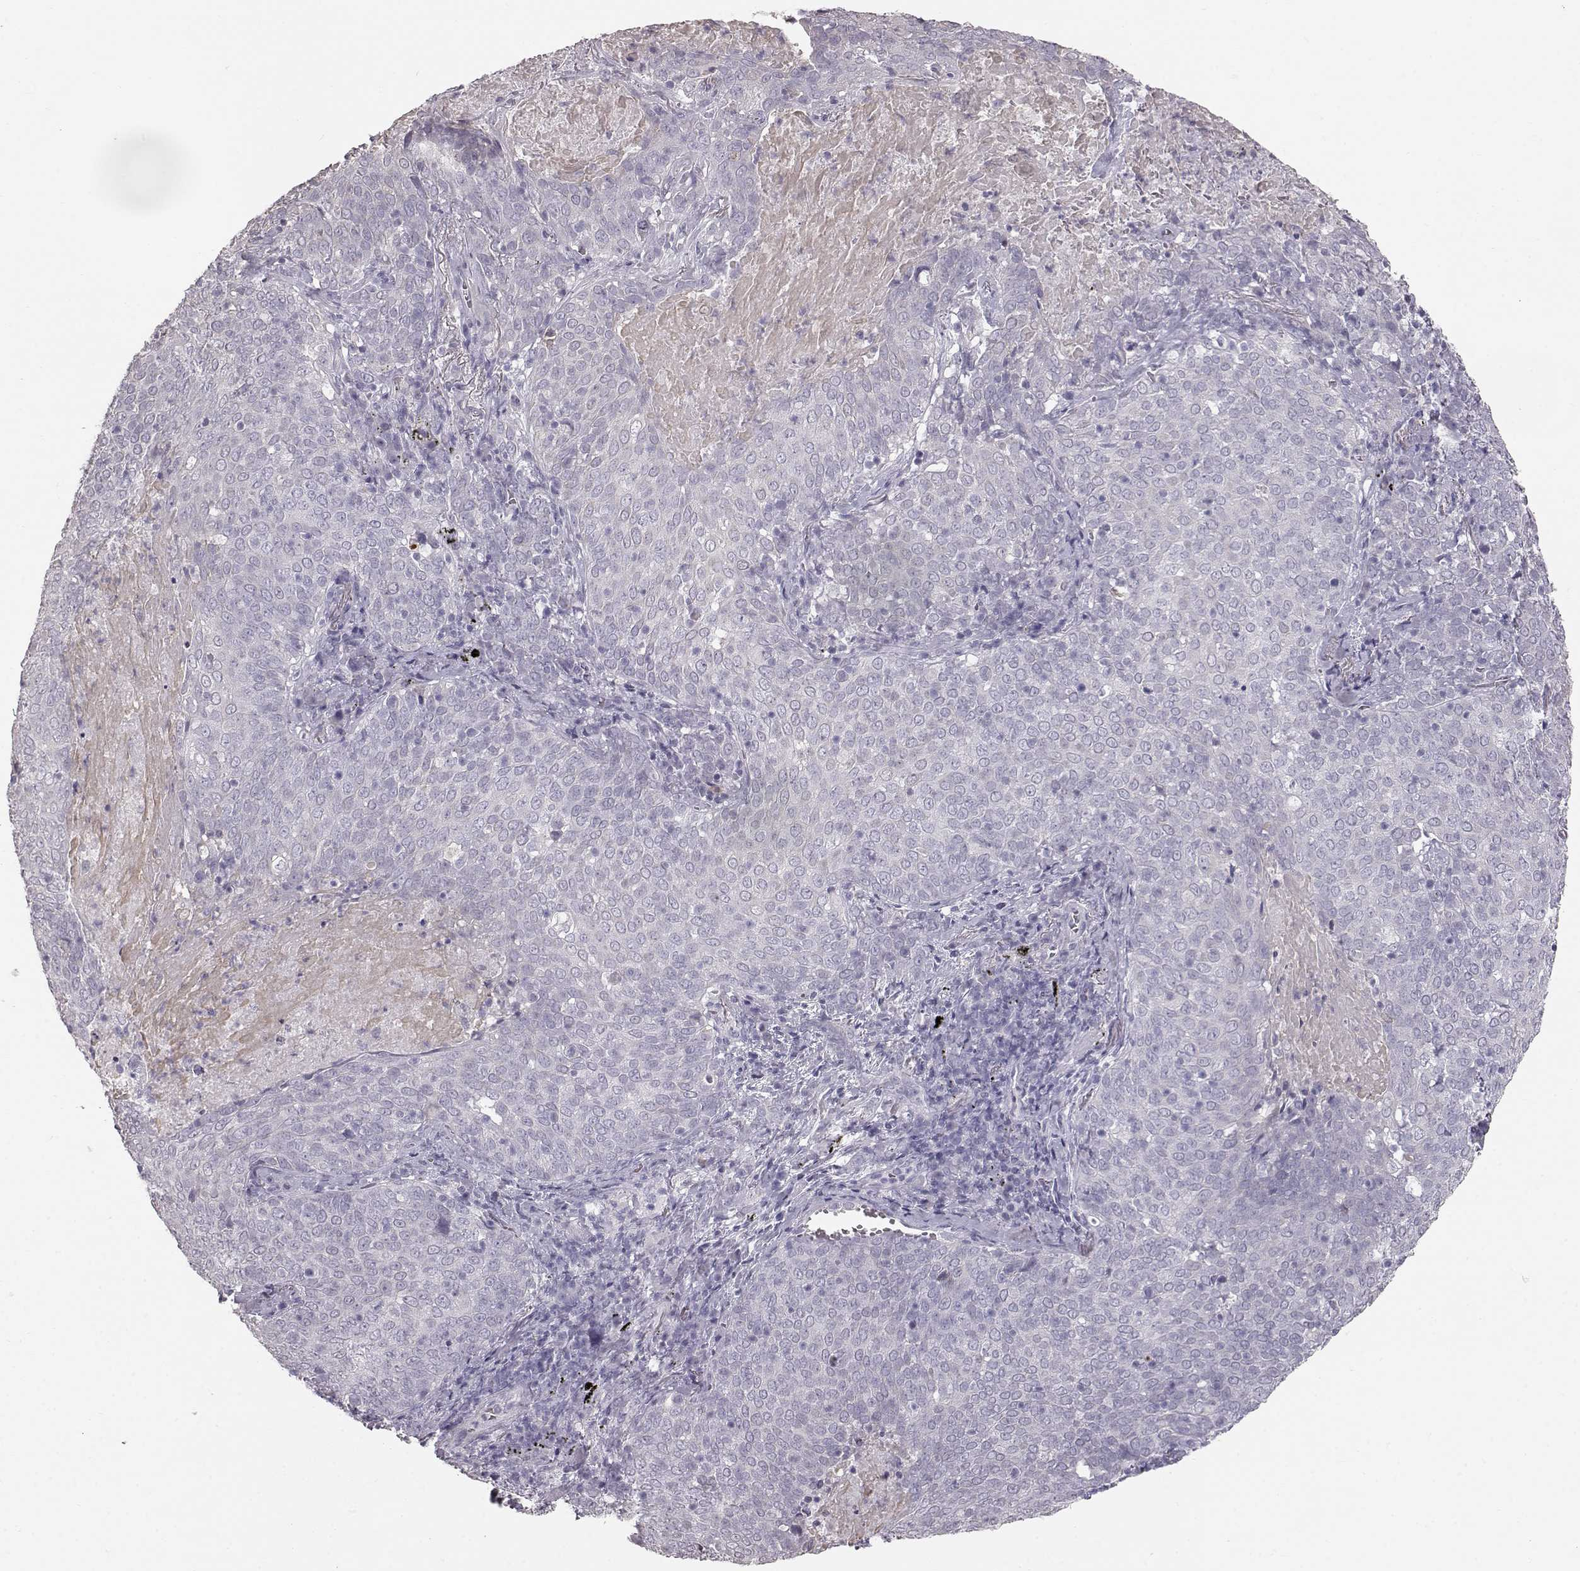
{"staining": {"intensity": "negative", "quantity": "none", "location": "none"}, "tissue": "lung cancer", "cell_type": "Tumor cells", "image_type": "cancer", "snomed": [{"axis": "morphology", "description": "Squamous cell carcinoma, NOS"}, {"axis": "topography", "description": "Lung"}], "caption": "An immunohistochemistry (IHC) image of lung cancer (squamous cell carcinoma) is shown. There is no staining in tumor cells of lung cancer (squamous cell carcinoma). Nuclei are stained in blue.", "gene": "KRT33A", "patient": {"sex": "male", "age": 82}}